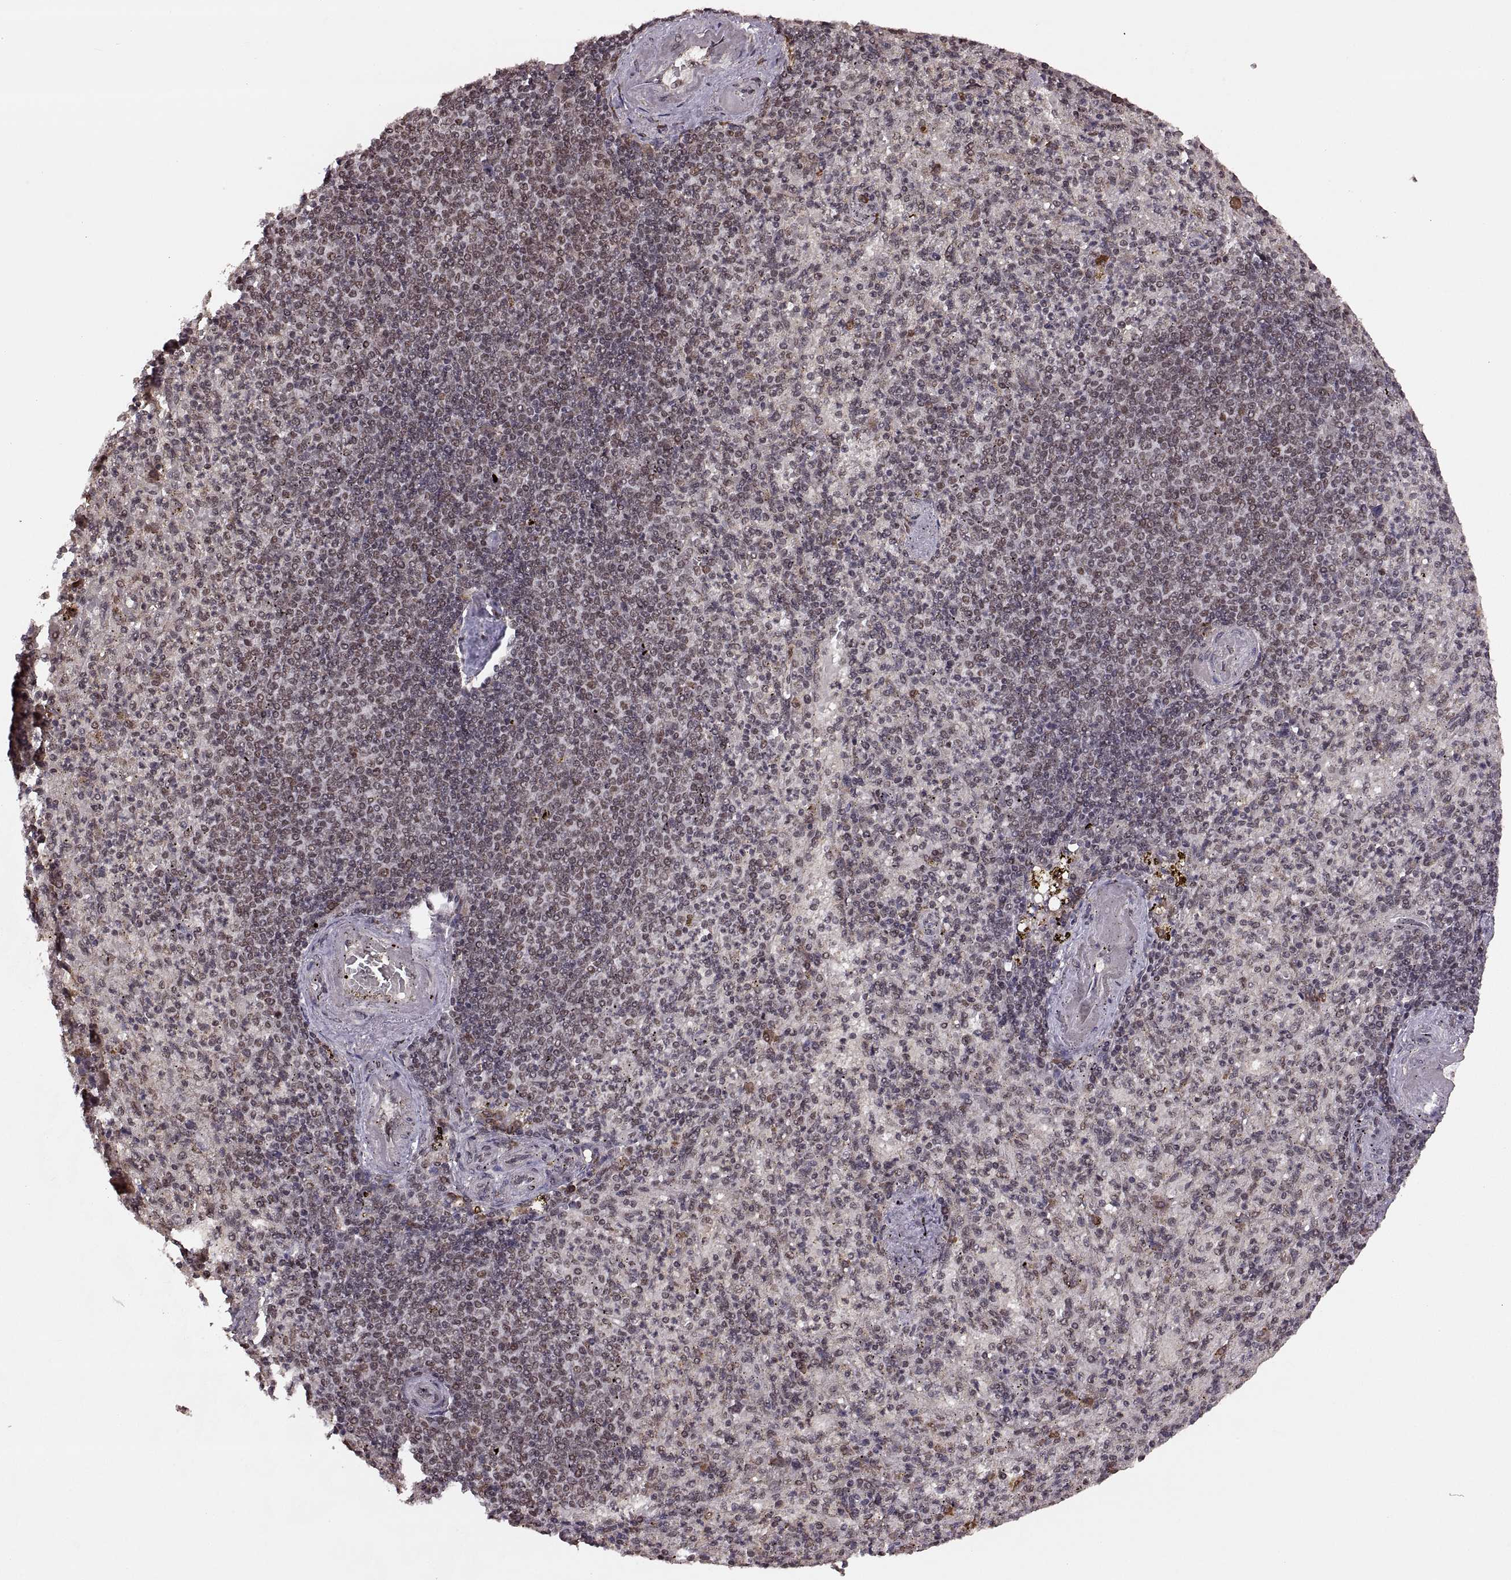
{"staining": {"intensity": "weak", "quantity": "25%-75%", "location": "nuclear"}, "tissue": "spleen", "cell_type": "Cells in red pulp", "image_type": "normal", "snomed": [{"axis": "morphology", "description": "Normal tissue, NOS"}, {"axis": "topography", "description": "Spleen"}], "caption": "Brown immunohistochemical staining in unremarkable spleen shows weak nuclear expression in approximately 25%-75% of cells in red pulp.", "gene": "RFT1", "patient": {"sex": "female", "age": 74}}